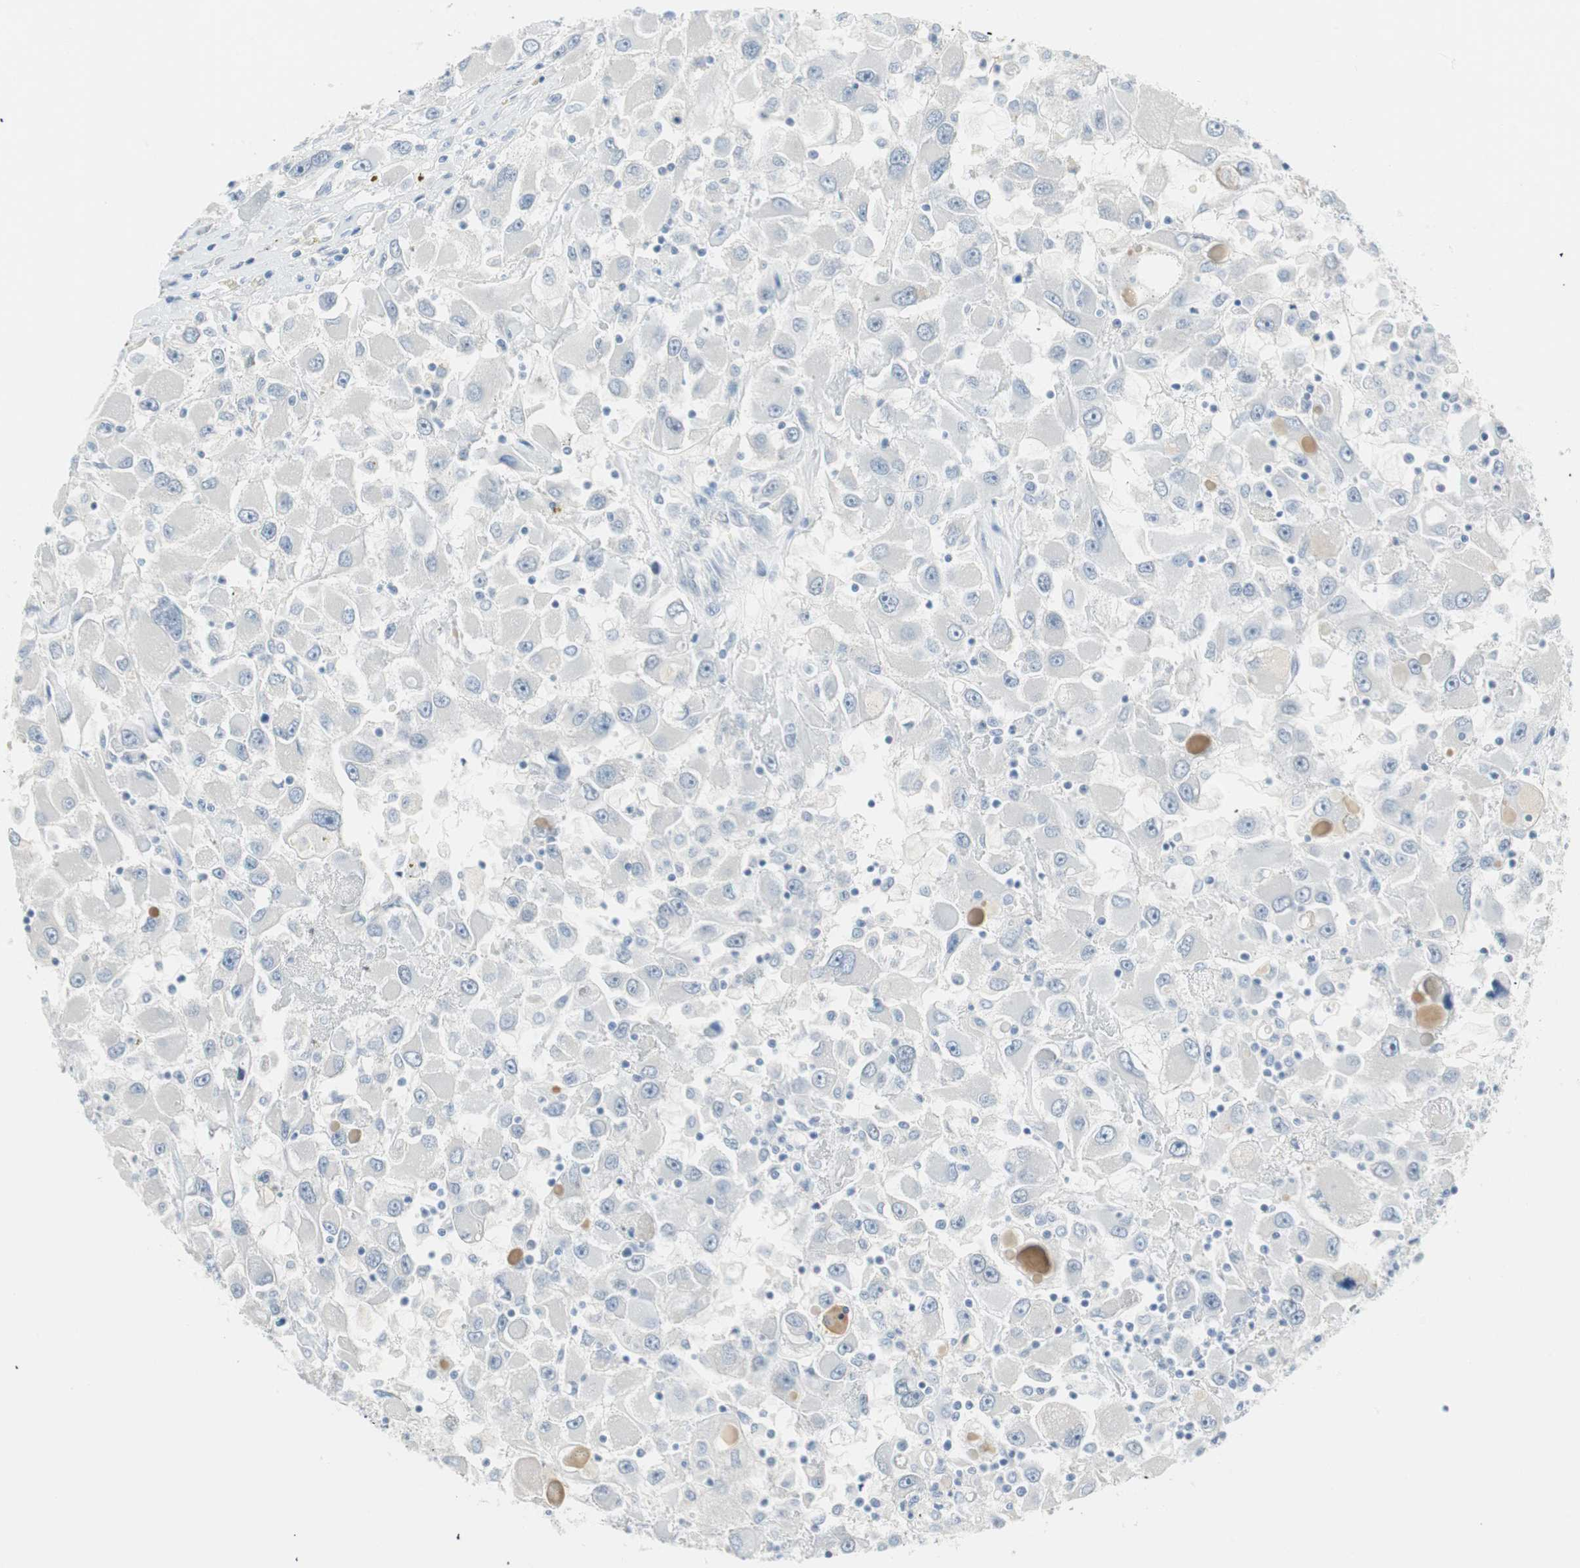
{"staining": {"intensity": "negative", "quantity": "none", "location": "none"}, "tissue": "renal cancer", "cell_type": "Tumor cells", "image_type": "cancer", "snomed": [{"axis": "morphology", "description": "Adenocarcinoma, NOS"}, {"axis": "topography", "description": "Kidney"}], "caption": "This is a histopathology image of IHC staining of renal adenocarcinoma, which shows no positivity in tumor cells.", "gene": "MLLT10", "patient": {"sex": "female", "age": 52}}